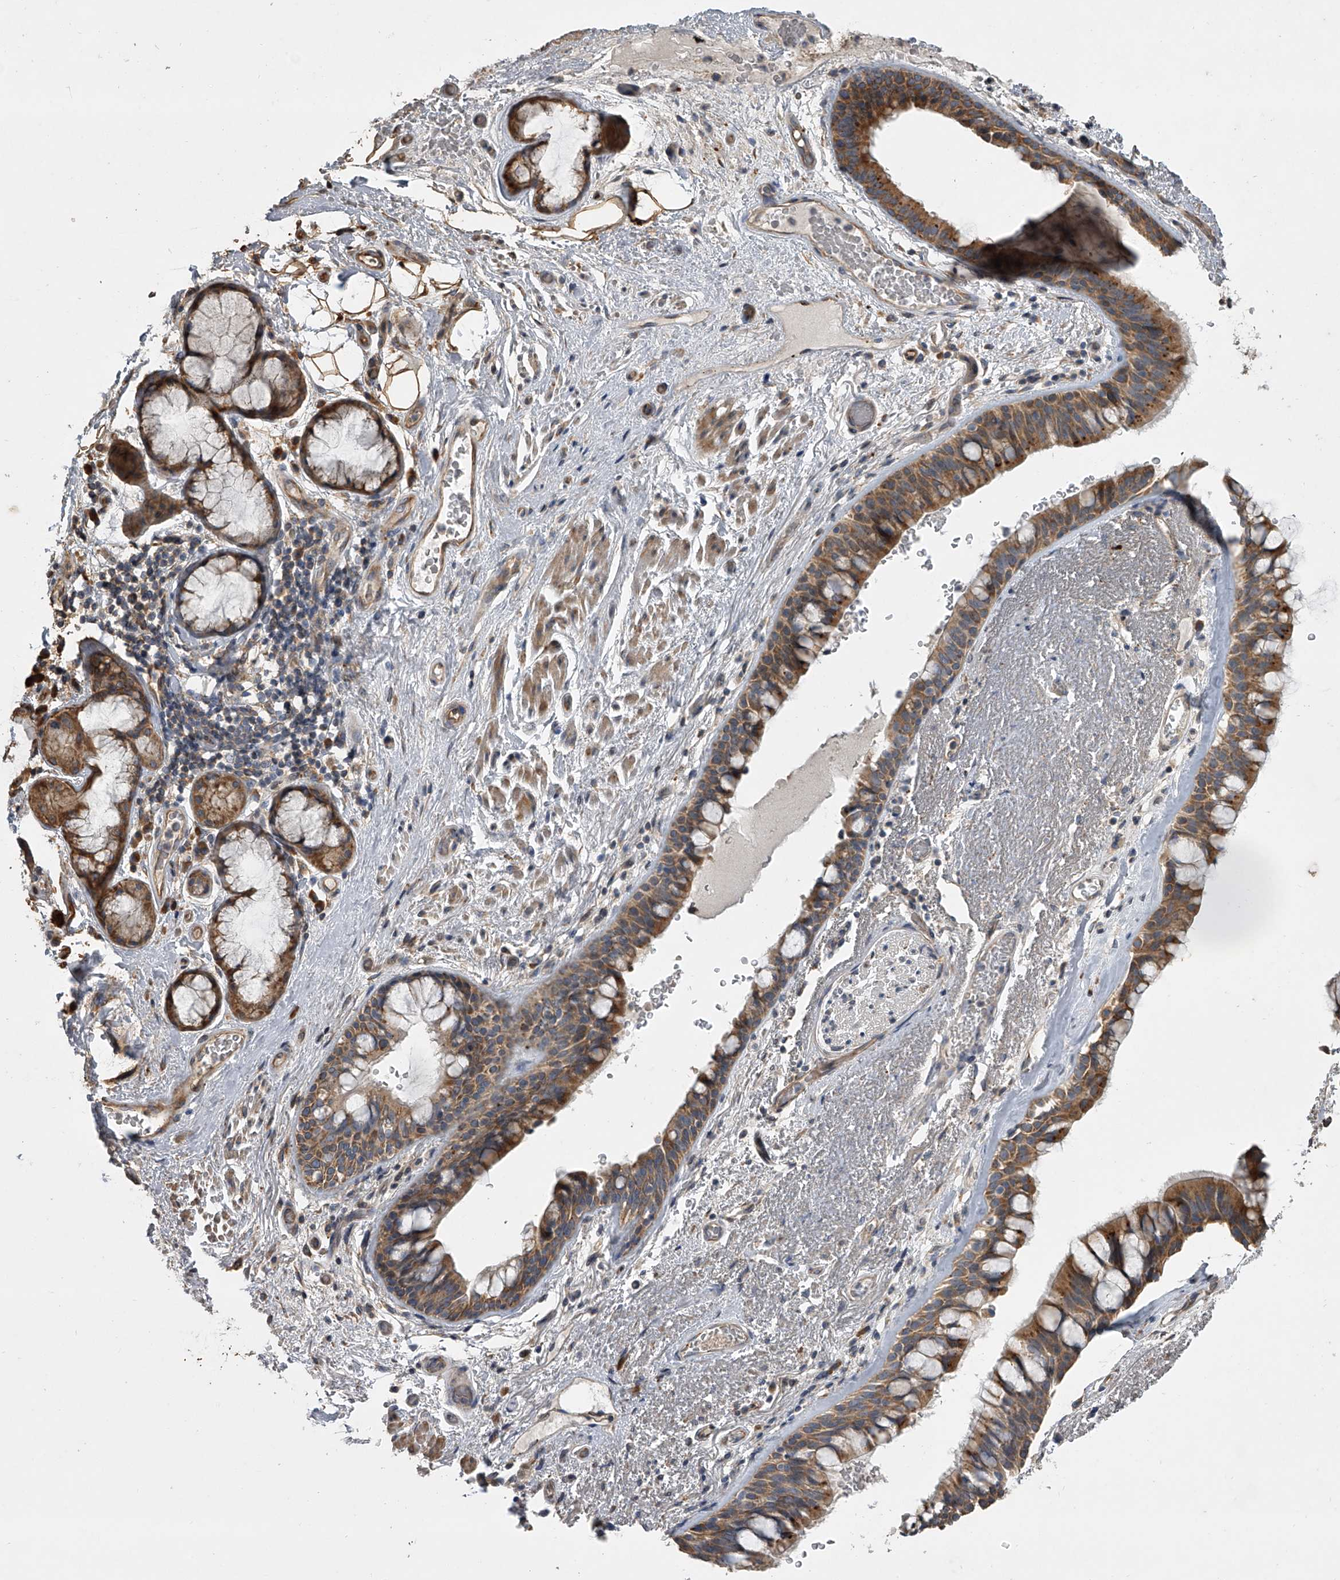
{"staining": {"intensity": "strong", "quantity": ">75%", "location": "cytoplasmic/membranous"}, "tissue": "bronchus", "cell_type": "Respiratory epithelial cells", "image_type": "normal", "snomed": [{"axis": "morphology", "description": "Normal tissue, NOS"}, {"axis": "morphology", "description": "Squamous cell carcinoma, NOS"}, {"axis": "topography", "description": "Lymph node"}, {"axis": "topography", "description": "Bronchus"}, {"axis": "topography", "description": "Lung"}], "caption": "This is an image of immunohistochemistry (IHC) staining of benign bronchus, which shows strong staining in the cytoplasmic/membranous of respiratory epithelial cells.", "gene": "DOCK9", "patient": {"sex": "male", "age": 66}}